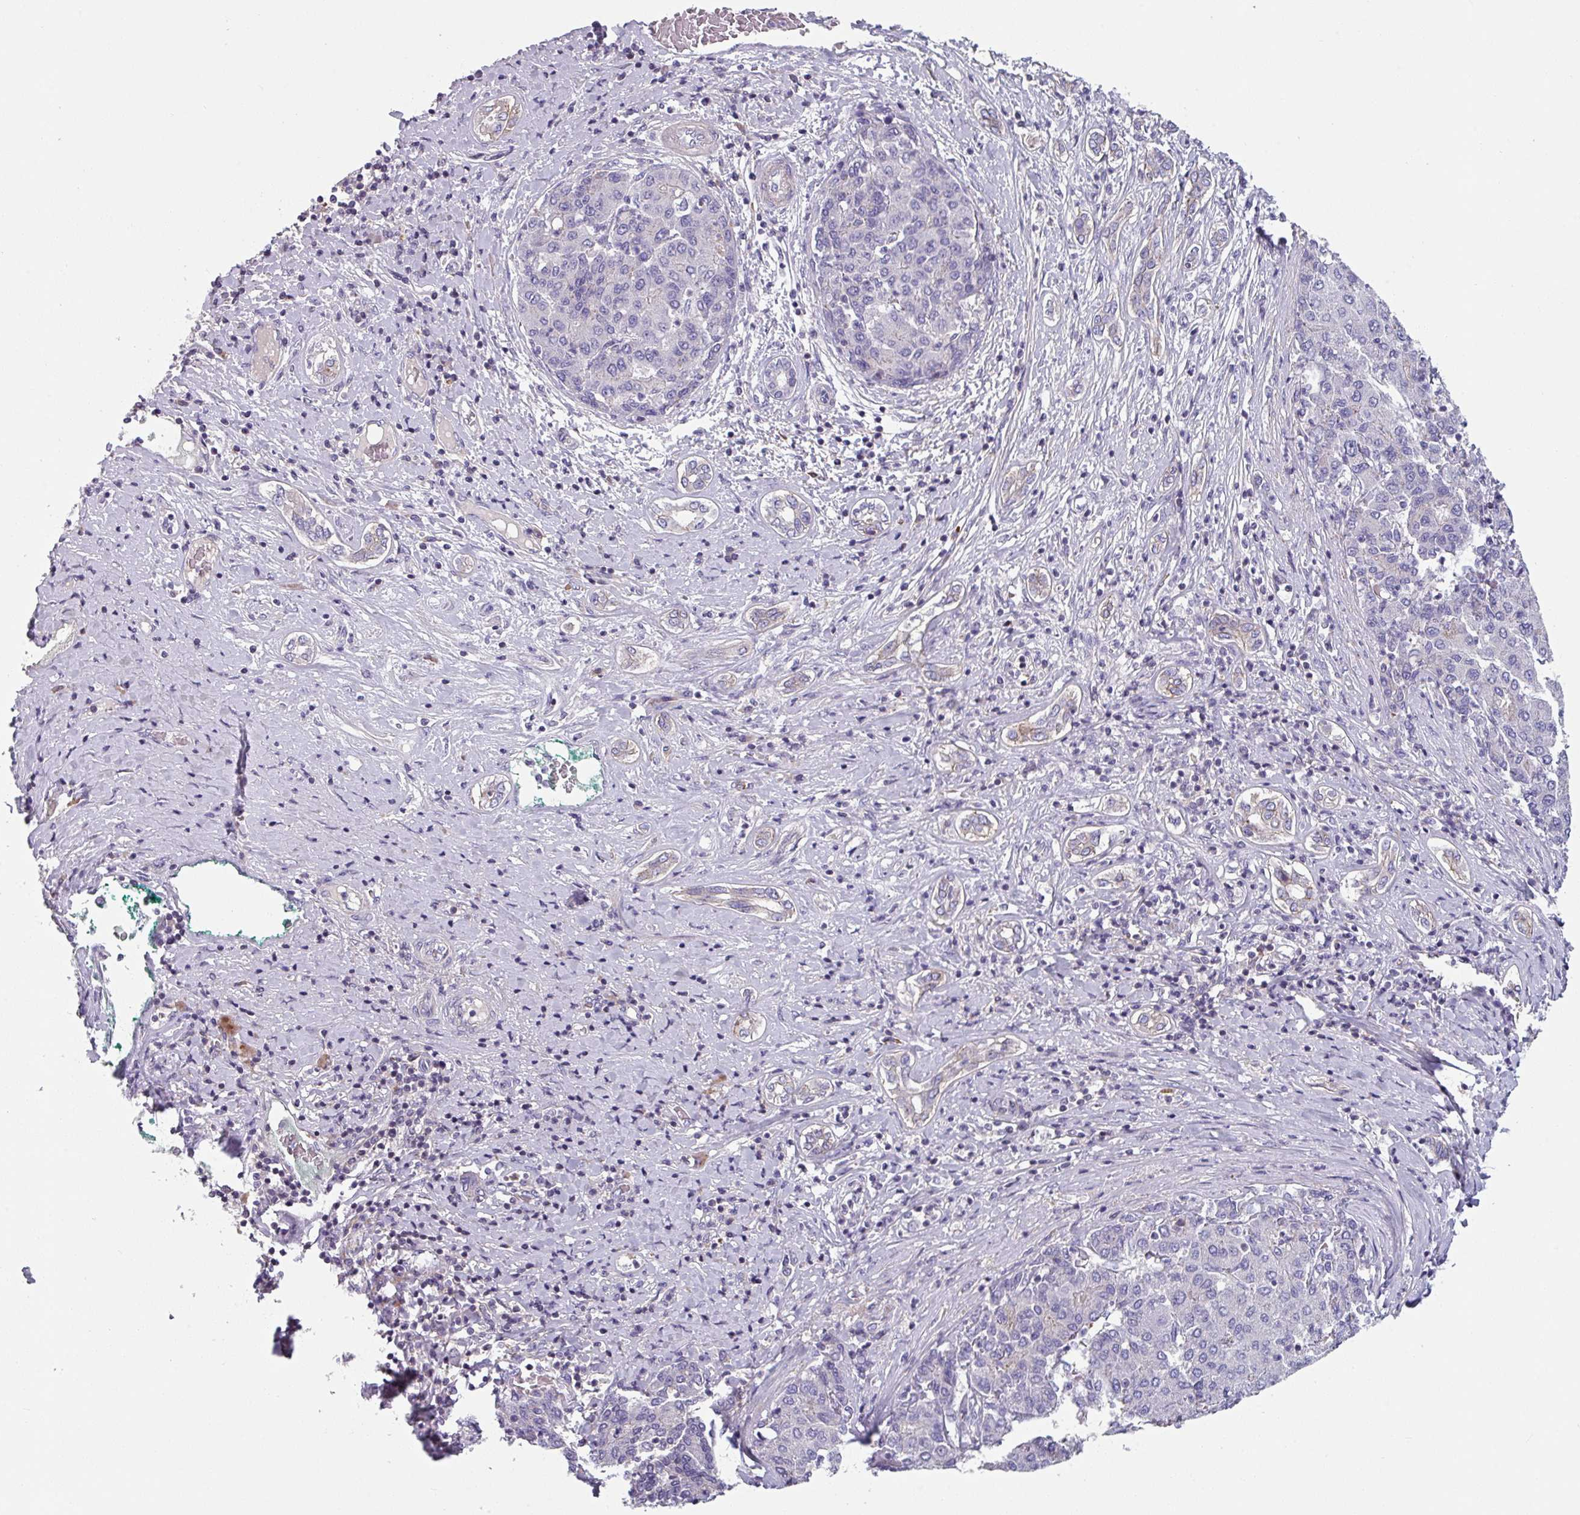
{"staining": {"intensity": "negative", "quantity": "none", "location": "none"}, "tissue": "liver cancer", "cell_type": "Tumor cells", "image_type": "cancer", "snomed": [{"axis": "morphology", "description": "Carcinoma, Hepatocellular, NOS"}, {"axis": "topography", "description": "Liver"}], "caption": "The immunohistochemistry (IHC) histopathology image has no significant expression in tumor cells of liver cancer (hepatocellular carcinoma) tissue.", "gene": "TMEM132A", "patient": {"sex": "male", "age": 65}}